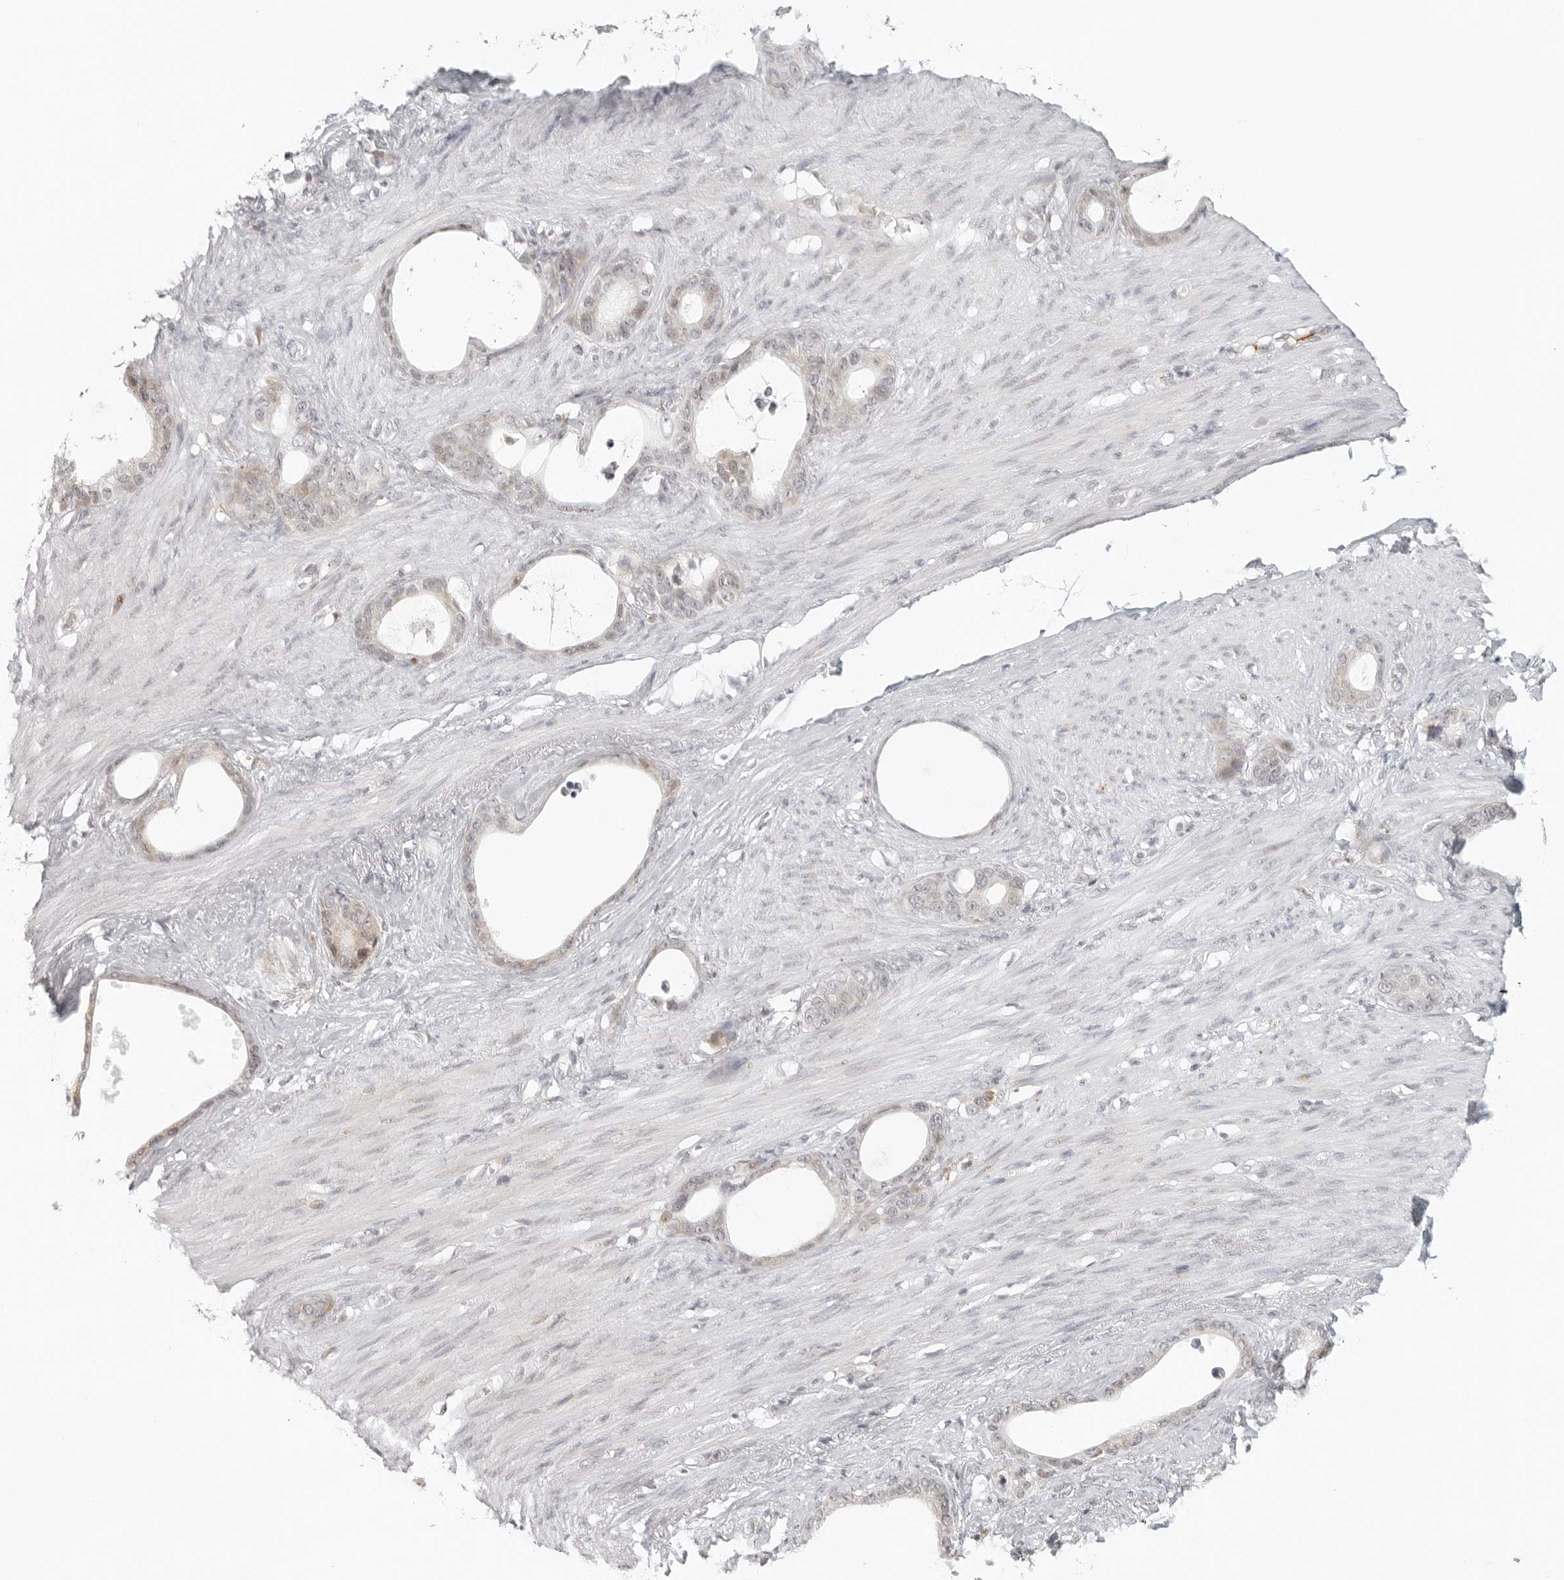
{"staining": {"intensity": "weak", "quantity": "25%-75%", "location": "cytoplasmic/membranous"}, "tissue": "stomach cancer", "cell_type": "Tumor cells", "image_type": "cancer", "snomed": [{"axis": "morphology", "description": "Adenocarcinoma, NOS"}, {"axis": "topography", "description": "Stomach"}], "caption": "Protein expression analysis of human adenocarcinoma (stomach) reveals weak cytoplasmic/membranous expression in approximately 25%-75% of tumor cells. (IHC, brightfield microscopy, high magnification).", "gene": "ZNF678", "patient": {"sex": "female", "age": 75}}